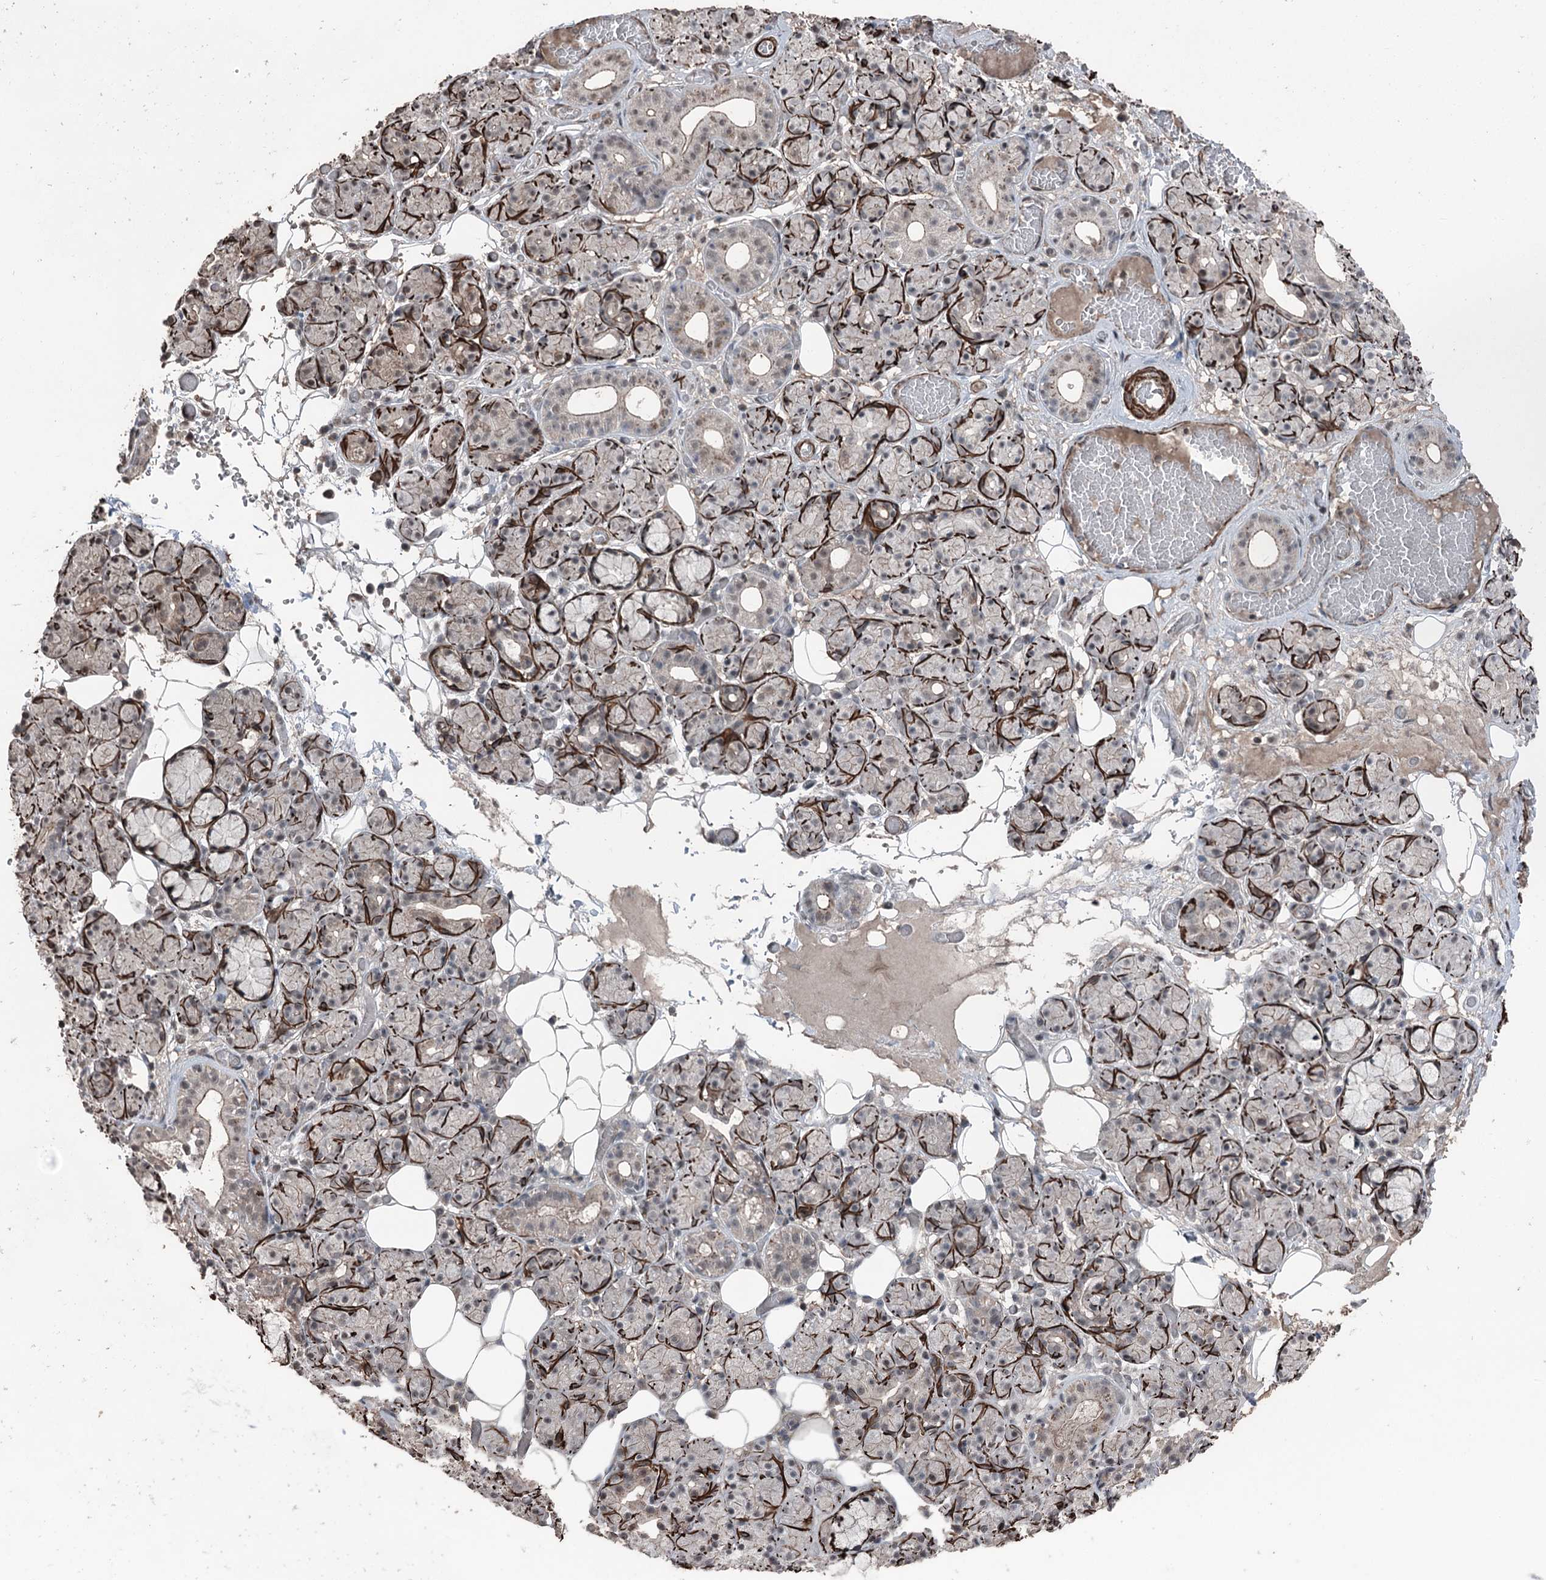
{"staining": {"intensity": "weak", "quantity": "<25%", "location": "cytoplasmic/membranous"}, "tissue": "salivary gland", "cell_type": "Glandular cells", "image_type": "normal", "snomed": [{"axis": "morphology", "description": "Normal tissue, NOS"}, {"axis": "topography", "description": "Salivary gland"}], "caption": "Salivary gland stained for a protein using immunohistochemistry (IHC) demonstrates no staining glandular cells.", "gene": "CCDC82", "patient": {"sex": "male", "age": 63}}